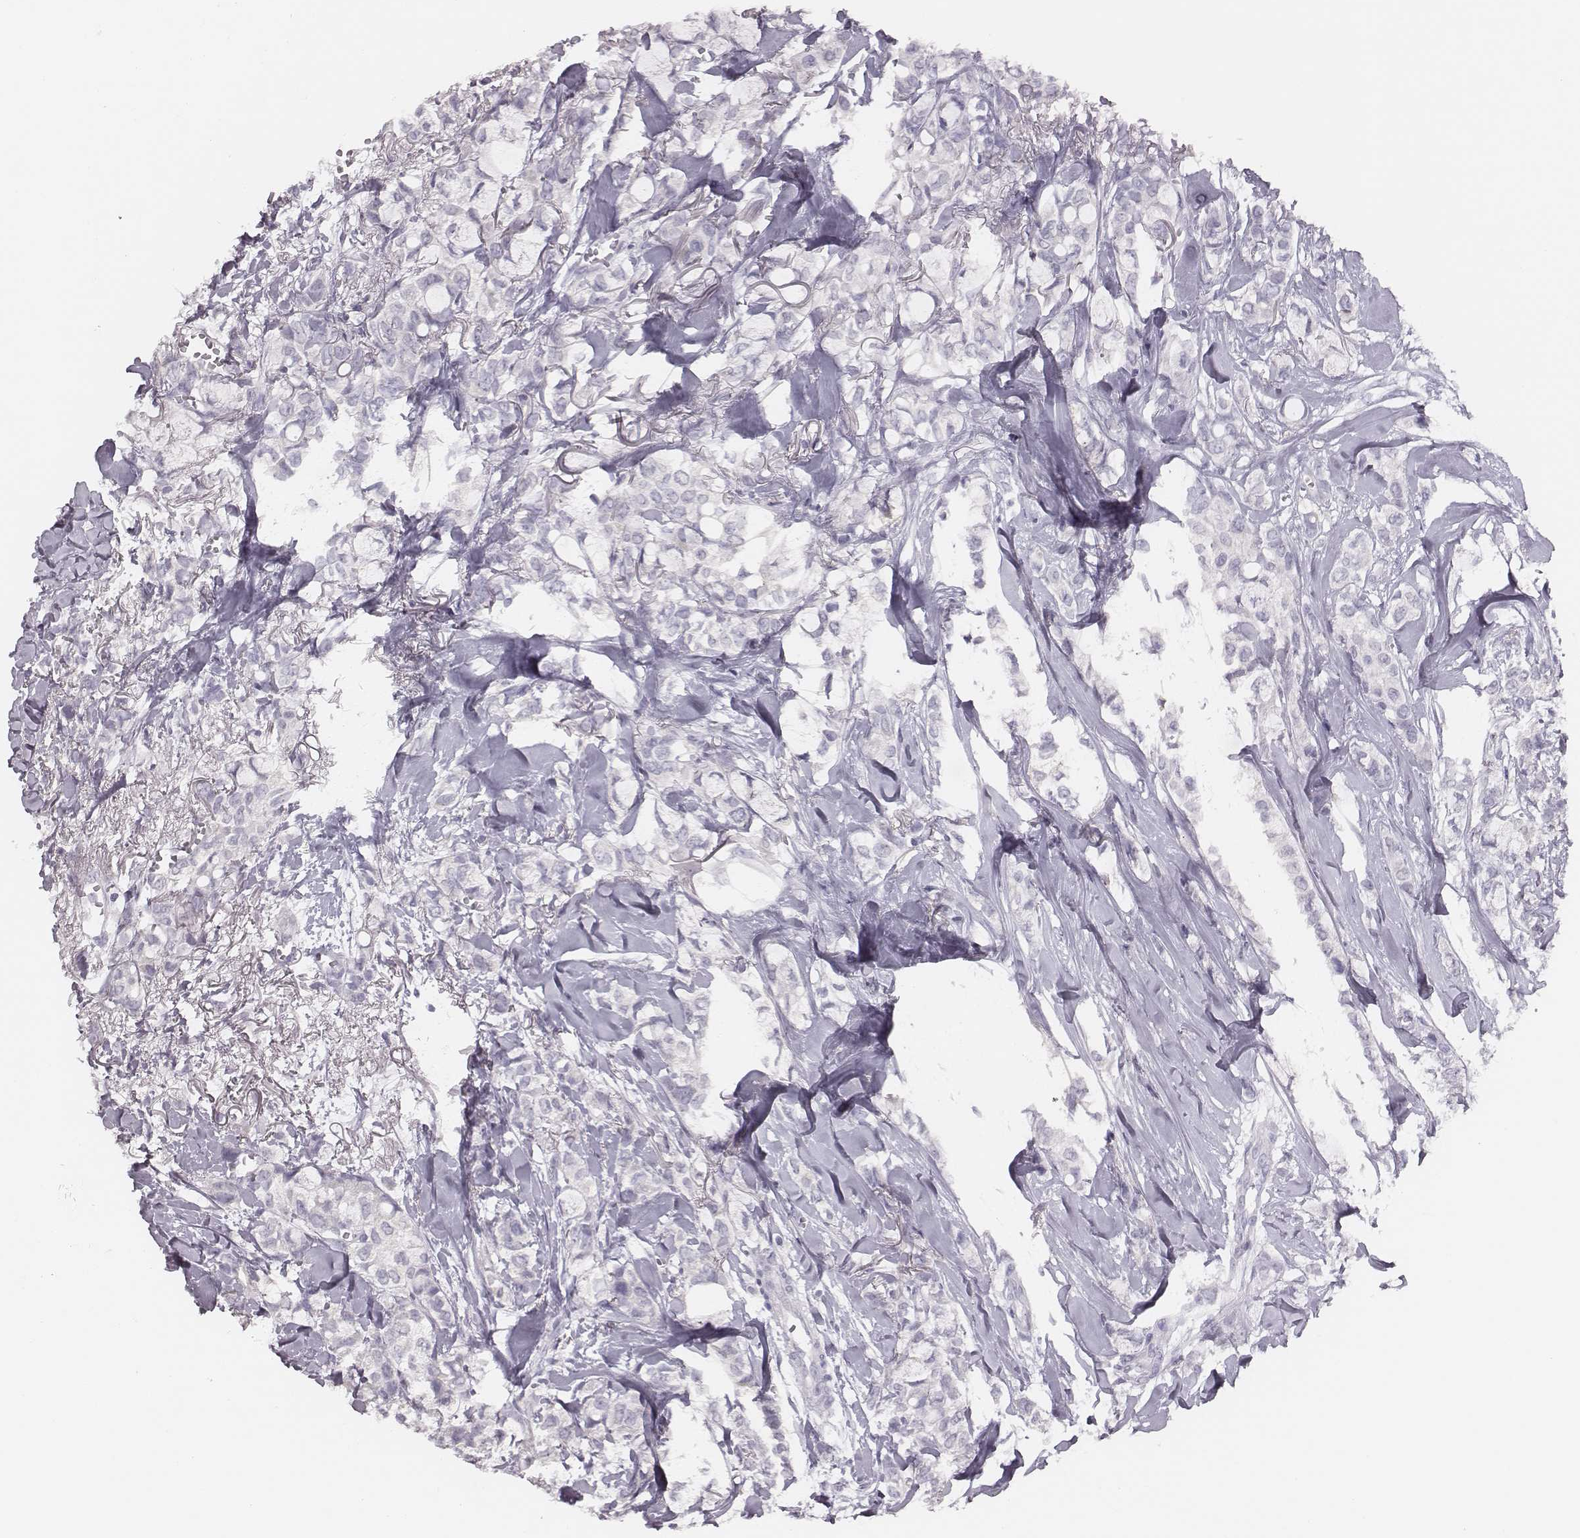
{"staining": {"intensity": "negative", "quantity": "none", "location": "none"}, "tissue": "breast cancer", "cell_type": "Tumor cells", "image_type": "cancer", "snomed": [{"axis": "morphology", "description": "Duct carcinoma"}, {"axis": "topography", "description": "Breast"}], "caption": "Immunohistochemistry photomicrograph of neoplastic tissue: human infiltrating ductal carcinoma (breast) stained with DAB exhibits no significant protein positivity in tumor cells.", "gene": "ADGRF4", "patient": {"sex": "female", "age": 85}}